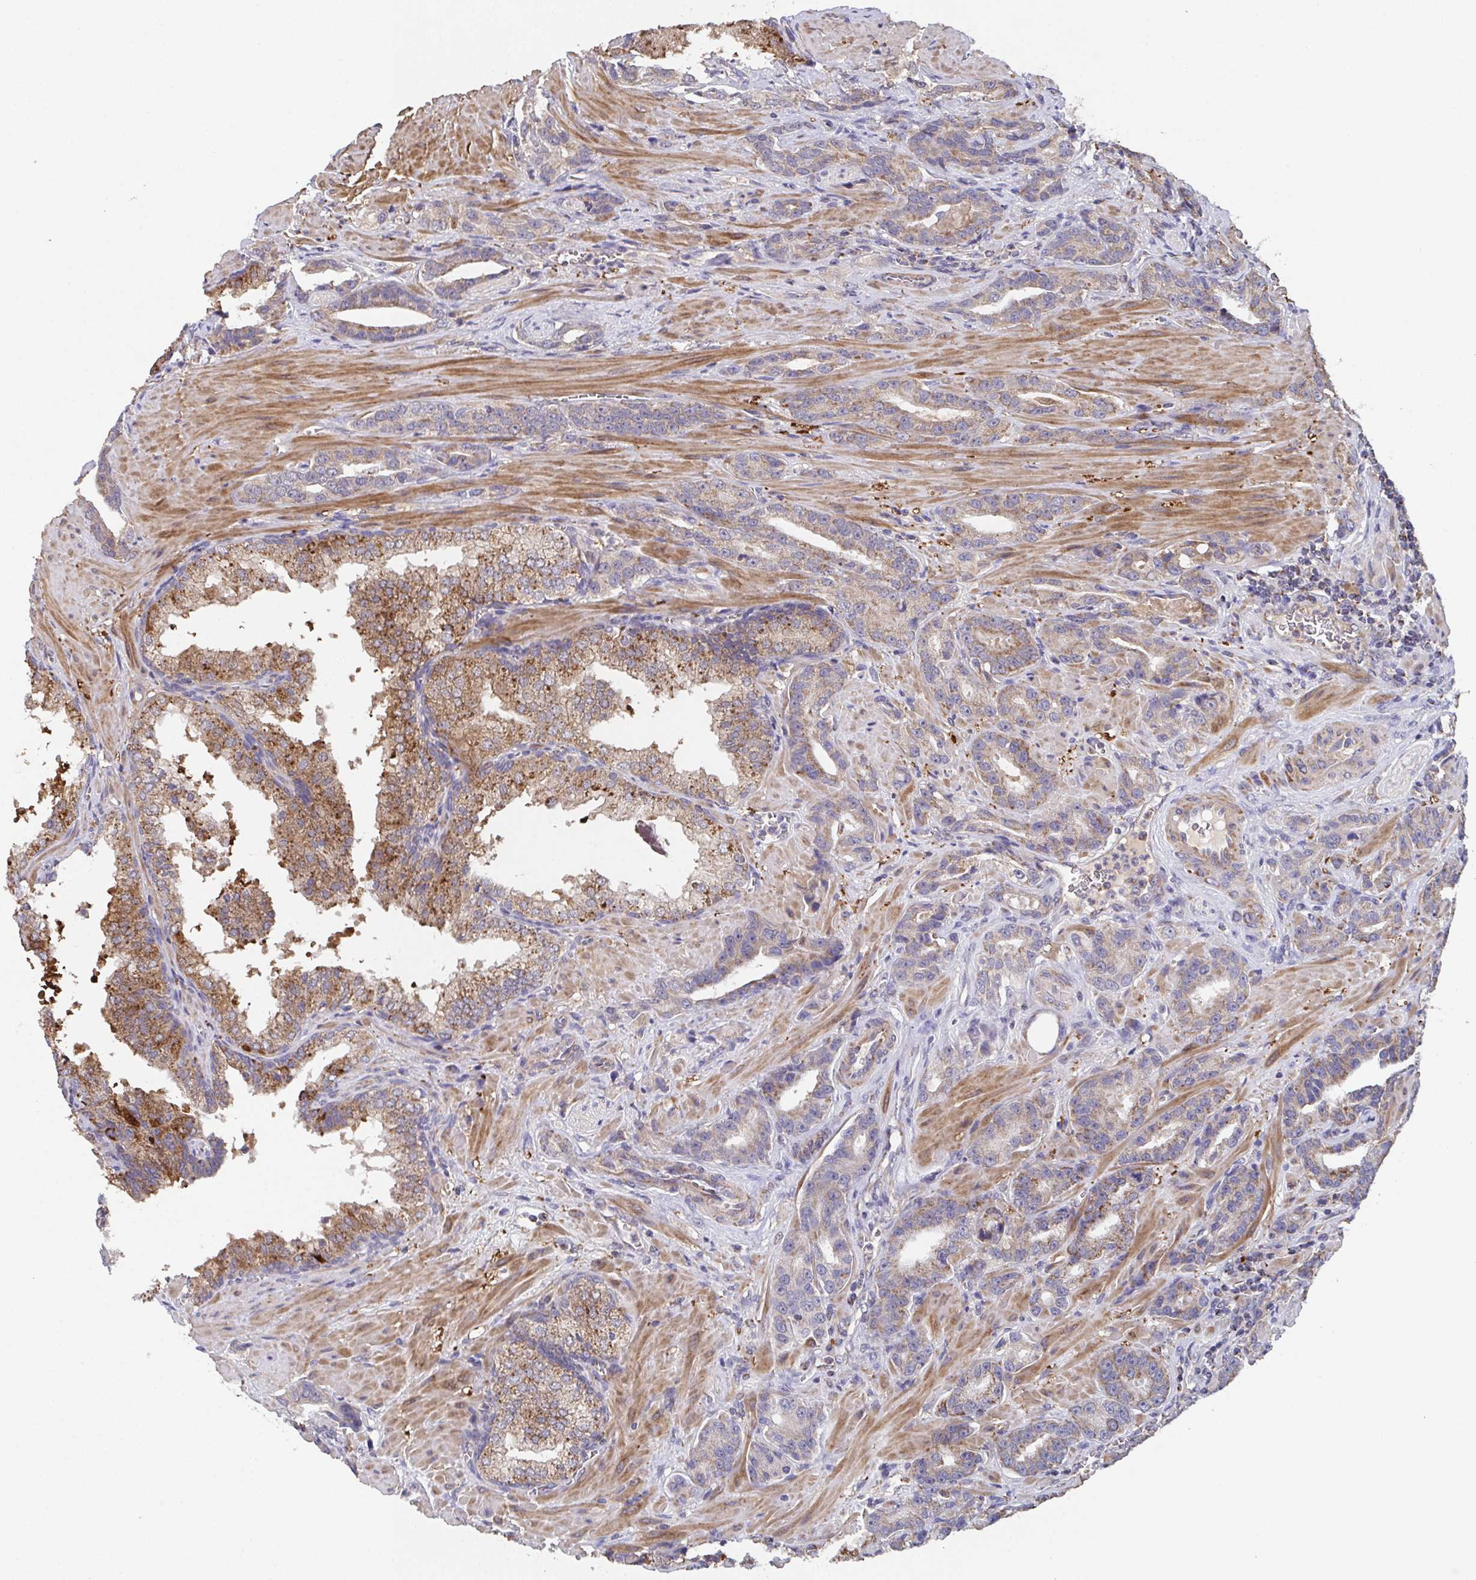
{"staining": {"intensity": "moderate", "quantity": "<25%", "location": "cytoplasmic/membranous"}, "tissue": "prostate cancer", "cell_type": "Tumor cells", "image_type": "cancer", "snomed": [{"axis": "morphology", "description": "Adenocarcinoma, High grade"}, {"axis": "topography", "description": "Prostate"}], "caption": "Protein expression analysis of human high-grade adenocarcinoma (prostate) reveals moderate cytoplasmic/membranous expression in approximately <25% of tumor cells.", "gene": "MT-ND3", "patient": {"sex": "male", "age": 65}}